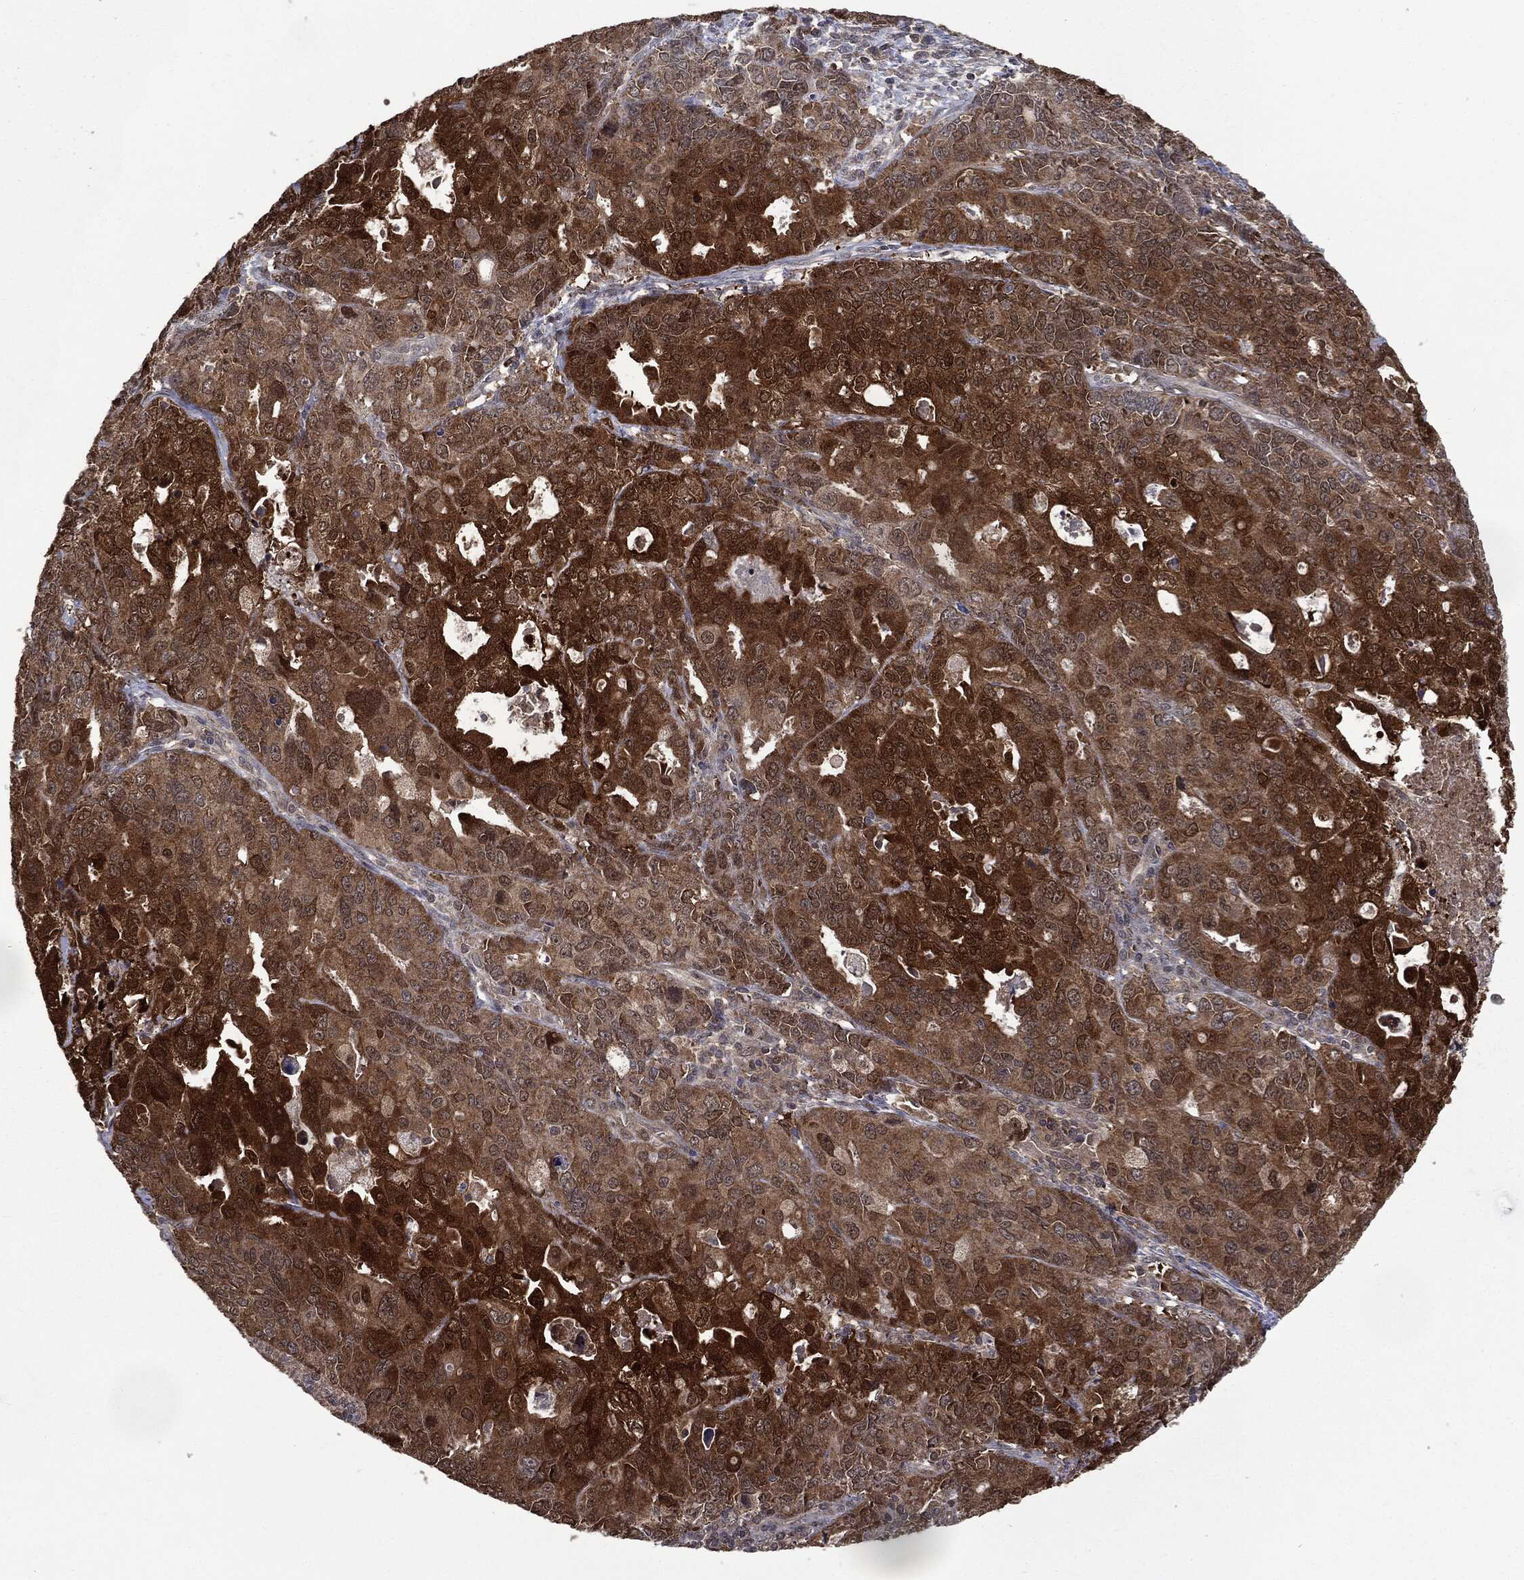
{"staining": {"intensity": "strong", "quantity": ">75%", "location": "cytoplasmic/membranous"}, "tissue": "endometrial cancer", "cell_type": "Tumor cells", "image_type": "cancer", "snomed": [{"axis": "morphology", "description": "Adenocarcinoma, NOS"}, {"axis": "topography", "description": "Uterus"}], "caption": "Endometrial cancer (adenocarcinoma) stained with immunohistochemistry (IHC) displays strong cytoplasmic/membranous staining in about >75% of tumor cells.", "gene": "GPI", "patient": {"sex": "female", "age": 79}}